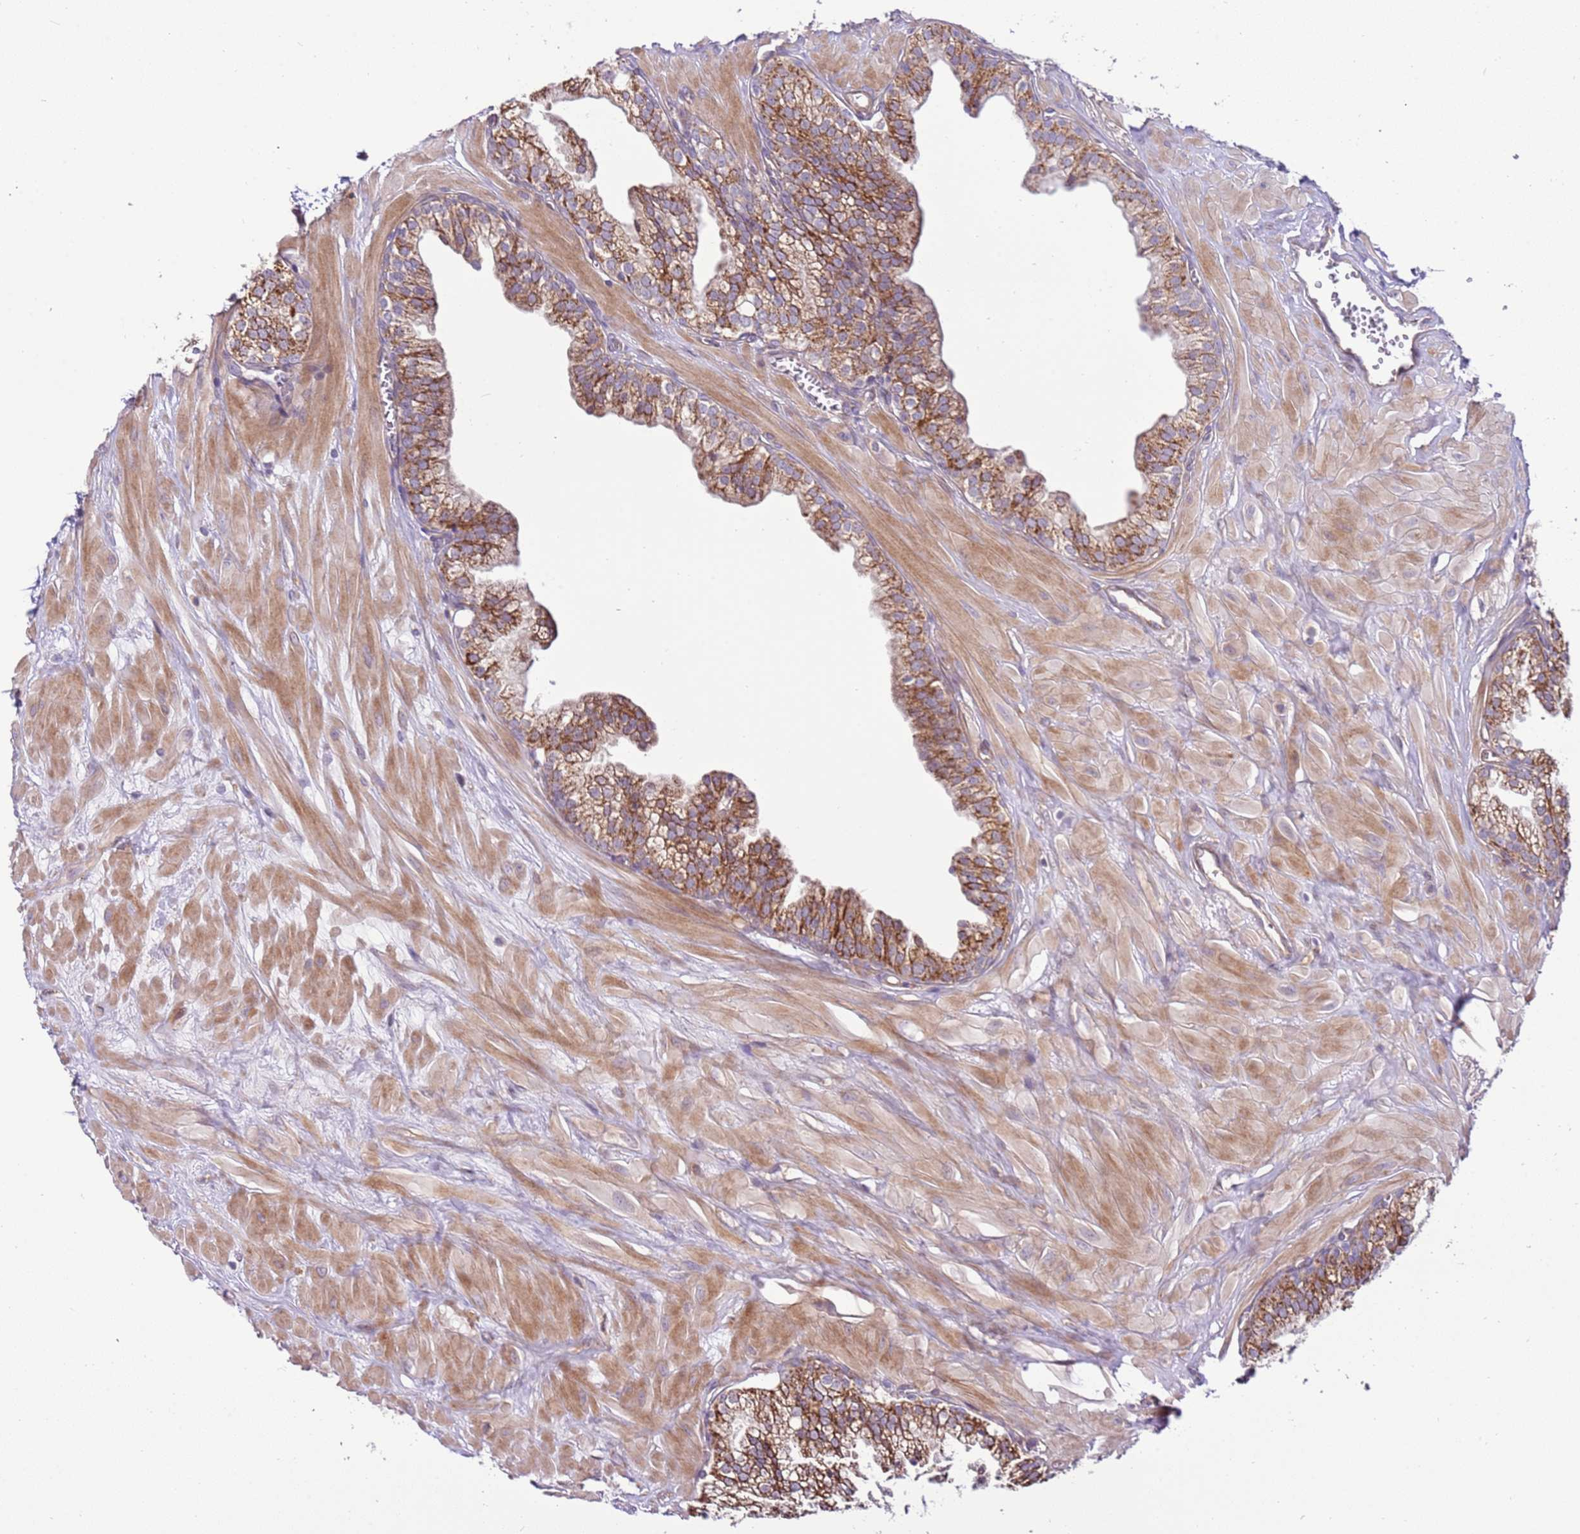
{"staining": {"intensity": "moderate", "quantity": ">75%", "location": "cytoplasmic/membranous"}, "tissue": "prostate", "cell_type": "Glandular cells", "image_type": "normal", "snomed": [{"axis": "morphology", "description": "Normal tissue, NOS"}, {"axis": "topography", "description": "Prostate"}, {"axis": "topography", "description": "Peripheral nerve tissue"}], "caption": "Immunohistochemical staining of benign prostate exhibits moderate cytoplasmic/membranous protein positivity in about >75% of glandular cells. (DAB (3,3'-diaminobenzidine) IHC, brown staining for protein, blue staining for nuclei).", "gene": "SCARA3", "patient": {"sex": "male", "age": 55}}